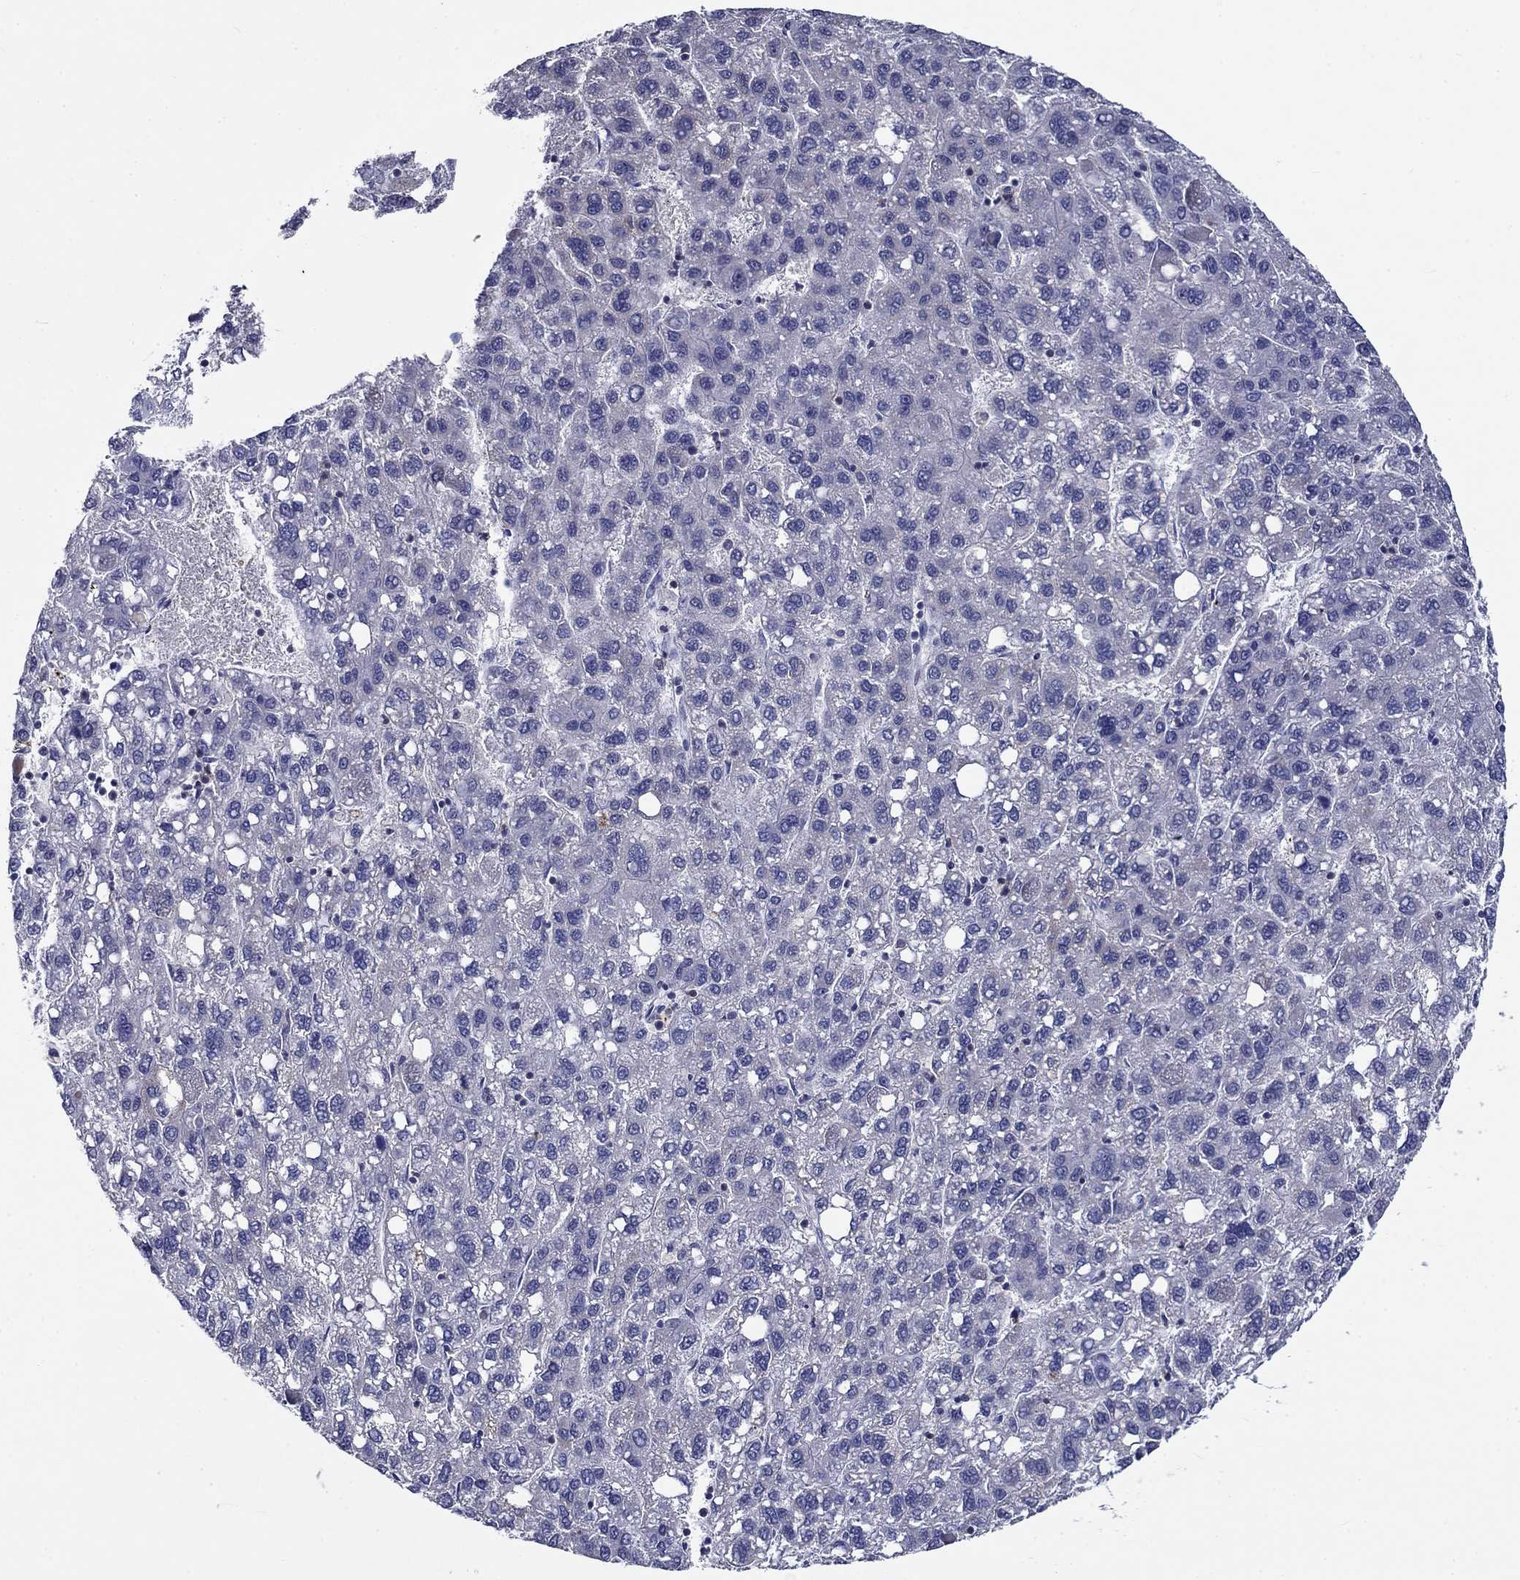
{"staining": {"intensity": "negative", "quantity": "none", "location": "none"}, "tissue": "liver cancer", "cell_type": "Tumor cells", "image_type": "cancer", "snomed": [{"axis": "morphology", "description": "Carcinoma, Hepatocellular, NOS"}, {"axis": "topography", "description": "Liver"}], "caption": "The immunohistochemistry micrograph has no significant positivity in tumor cells of liver cancer tissue. (DAB IHC with hematoxylin counter stain).", "gene": "POU2F2", "patient": {"sex": "female", "age": 82}}